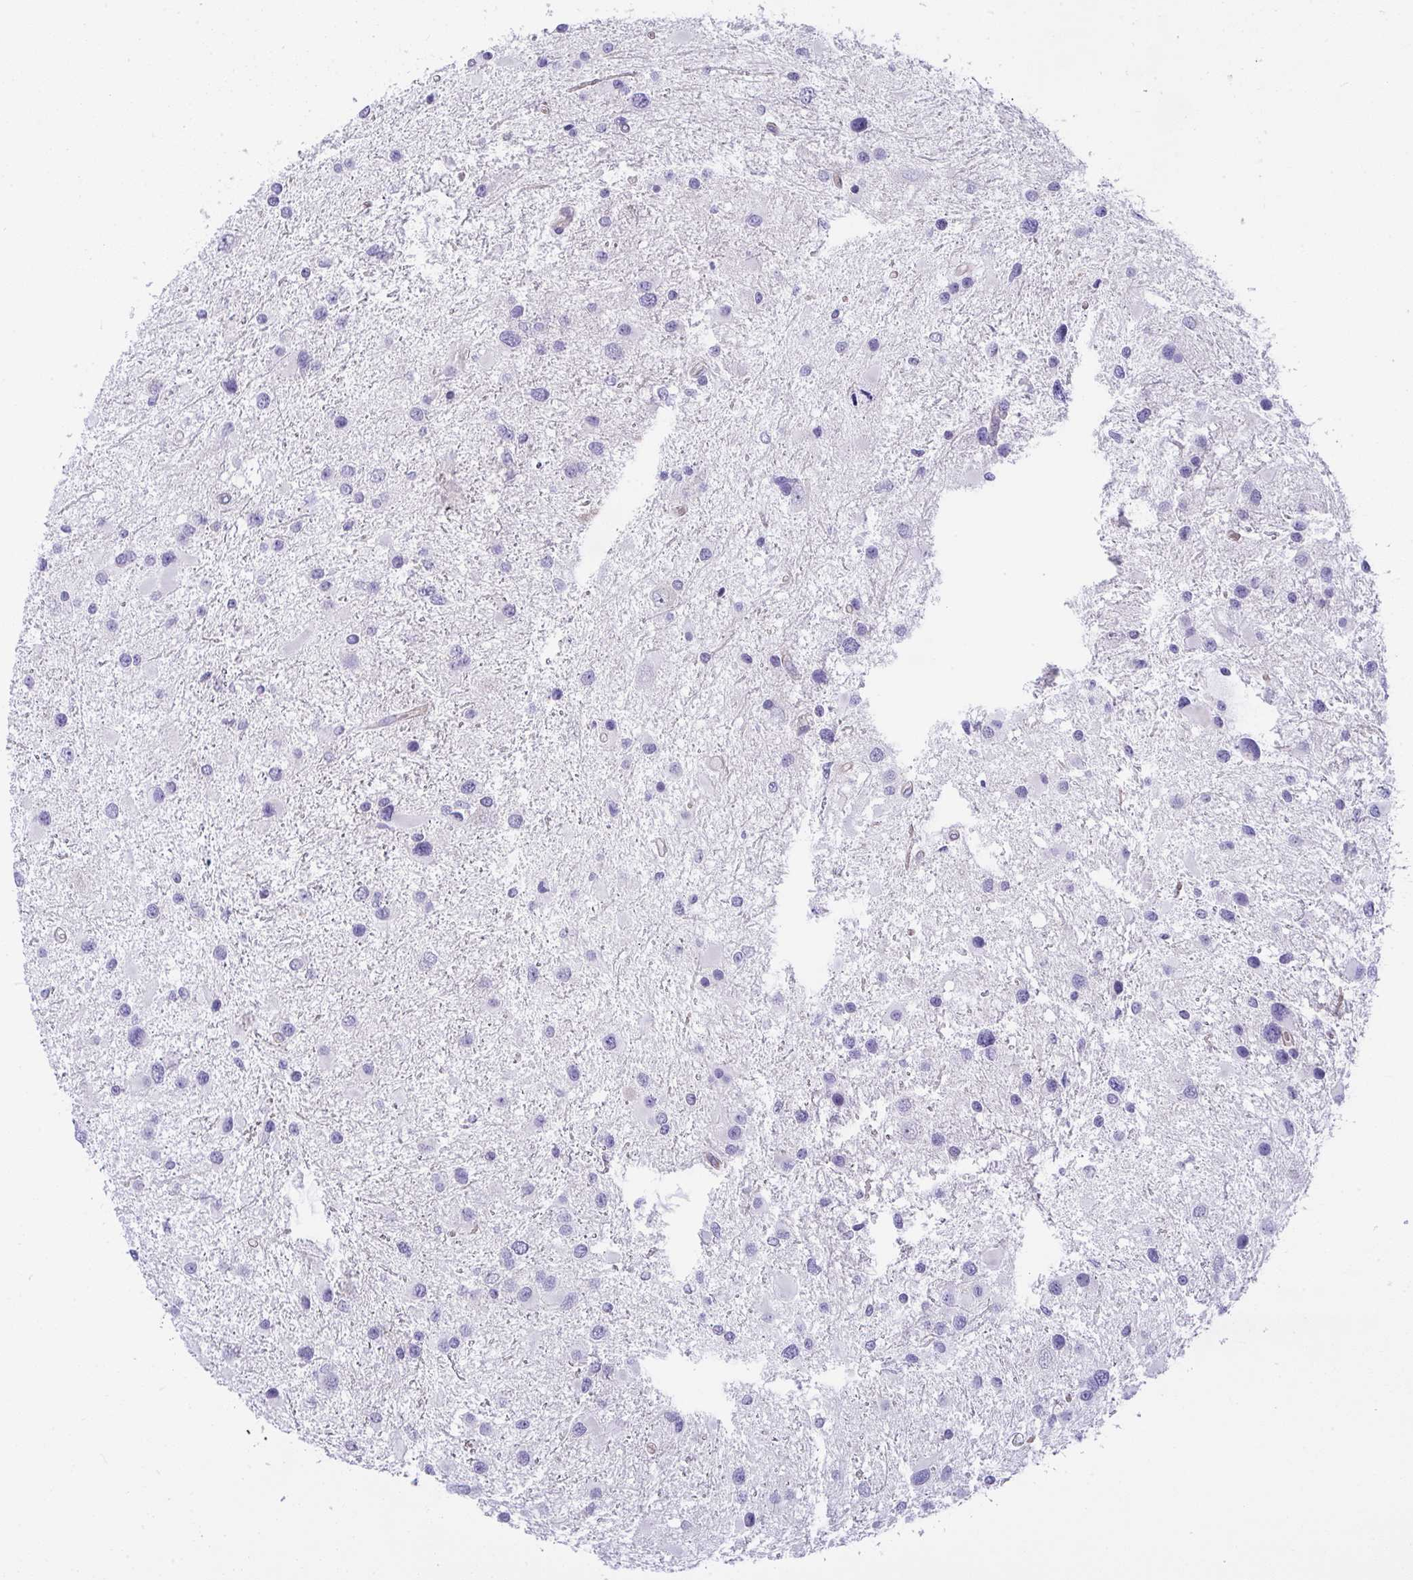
{"staining": {"intensity": "negative", "quantity": "none", "location": "none"}, "tissue": "glioma", "cell_type": "Tumor cells", "image_type": "cancer", "snomed": [{"axis": "morphology", "description": "Glioma, malignant, Low grade"}, {"axis": "topography", "description": "Brain"}], "caption": "DAB immunohistochemical staining of malignant low-grade glioma demonstrates no significant expression in tumor cells. (DAB IHC visualized using brightfield microscopy, high magnification).", "gene": "MYL12A", "patient": {"sex": "female", "age": 32}}